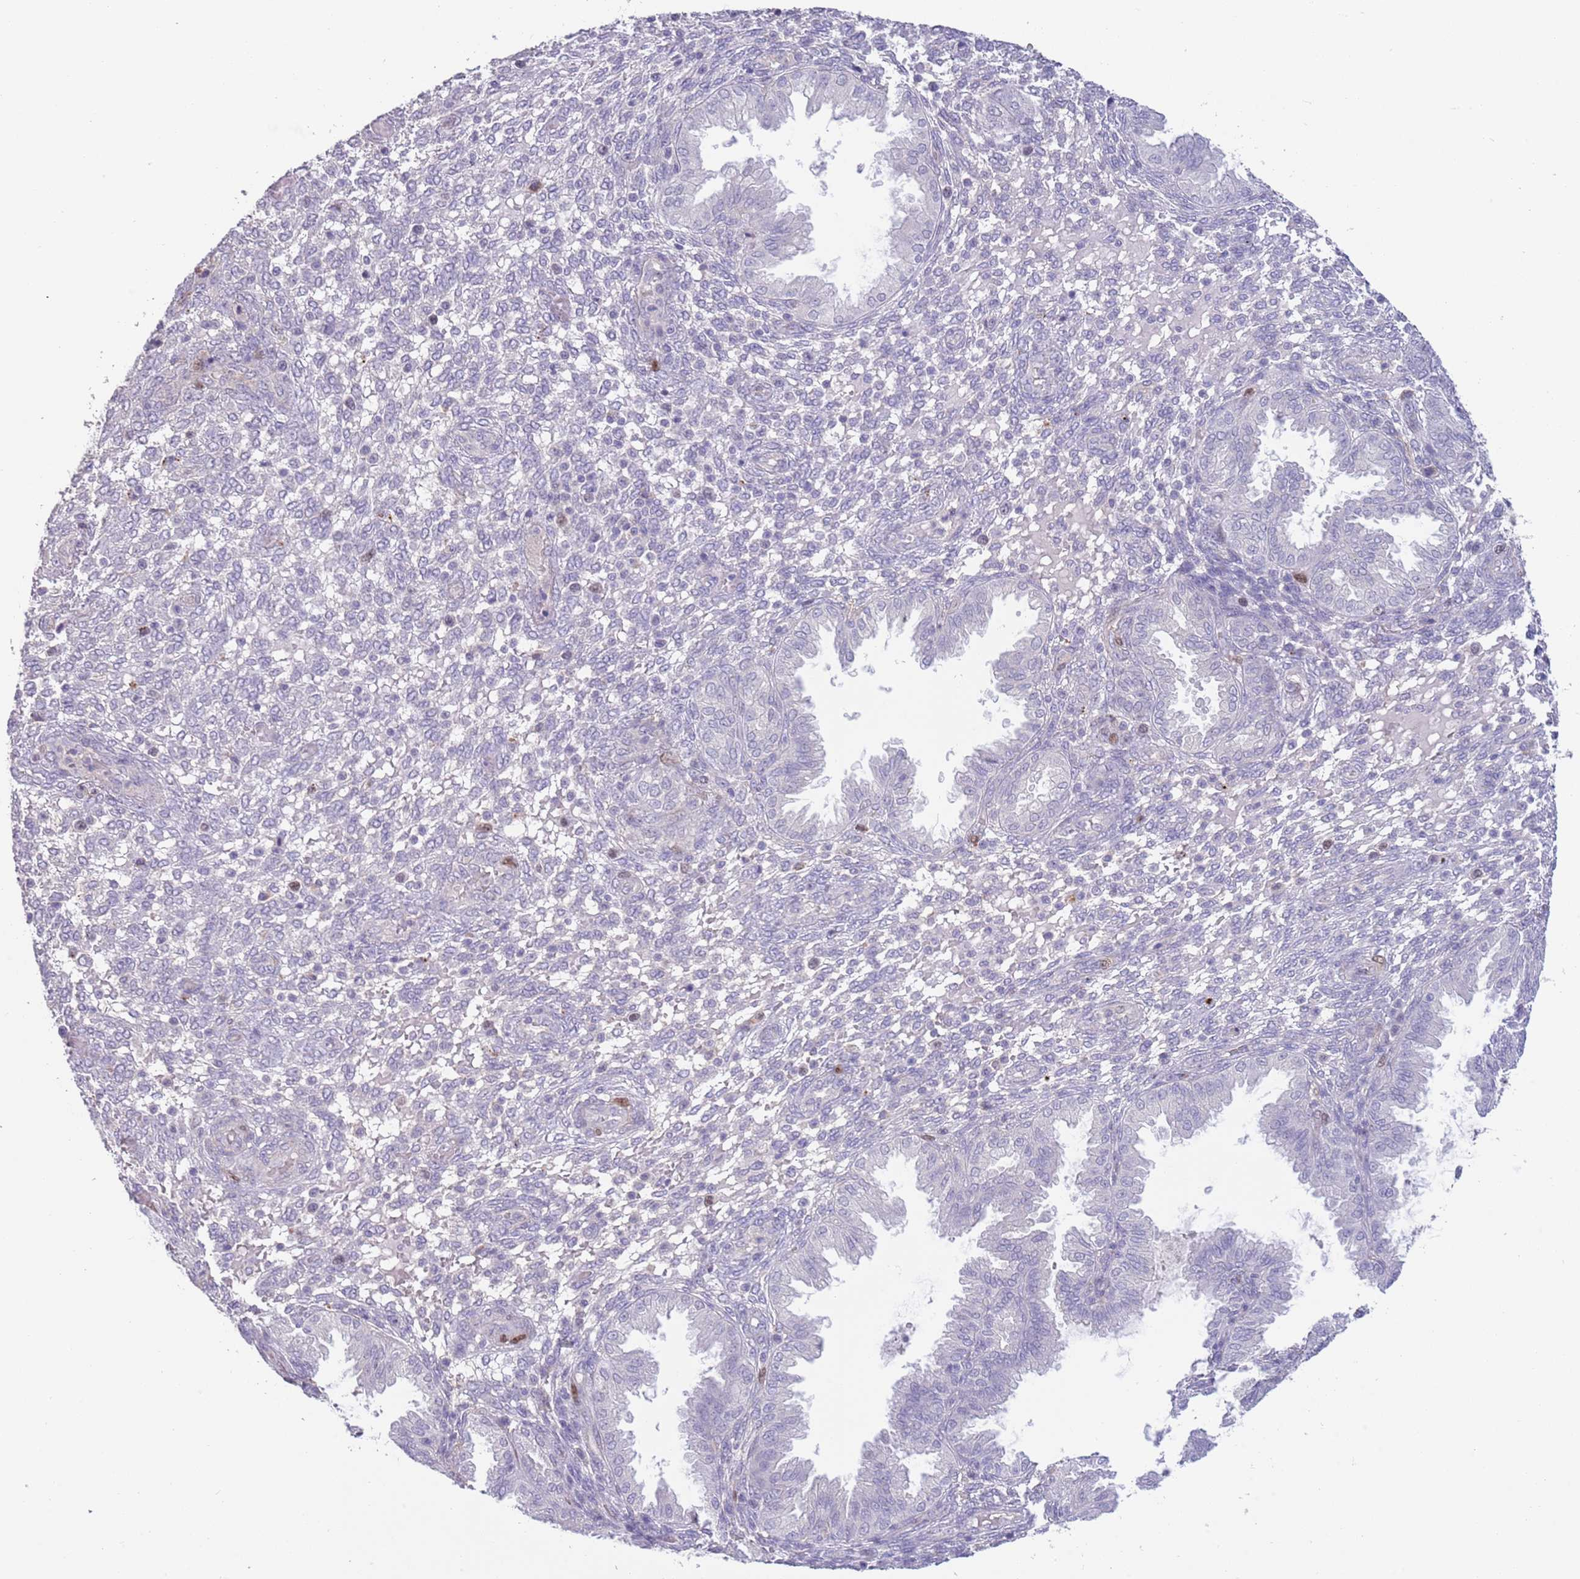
{"staining": {"intensity": "weak", "quantity": "<25%", "location": "nuclear"}, "tissue": "endometrium", "cell_type": "Cells in endometrial stroma", "image_type": "normal", "snomed": [{"axis": "morphology", "description": "Normal tissue, NOS"}, {"axis": "topography", "description": "Endometrium"}], "caption": "Immunohistochemistry micrograph of normal endometrium: human endometrium stained with DAB (3,3'-diaminobenzidine) reveals no significant protein expression in cells in endometrial stroma. Nuclei are stained in blue.", "gene": "PIMREG", "patient": {"sex": "female", "age": 33}}